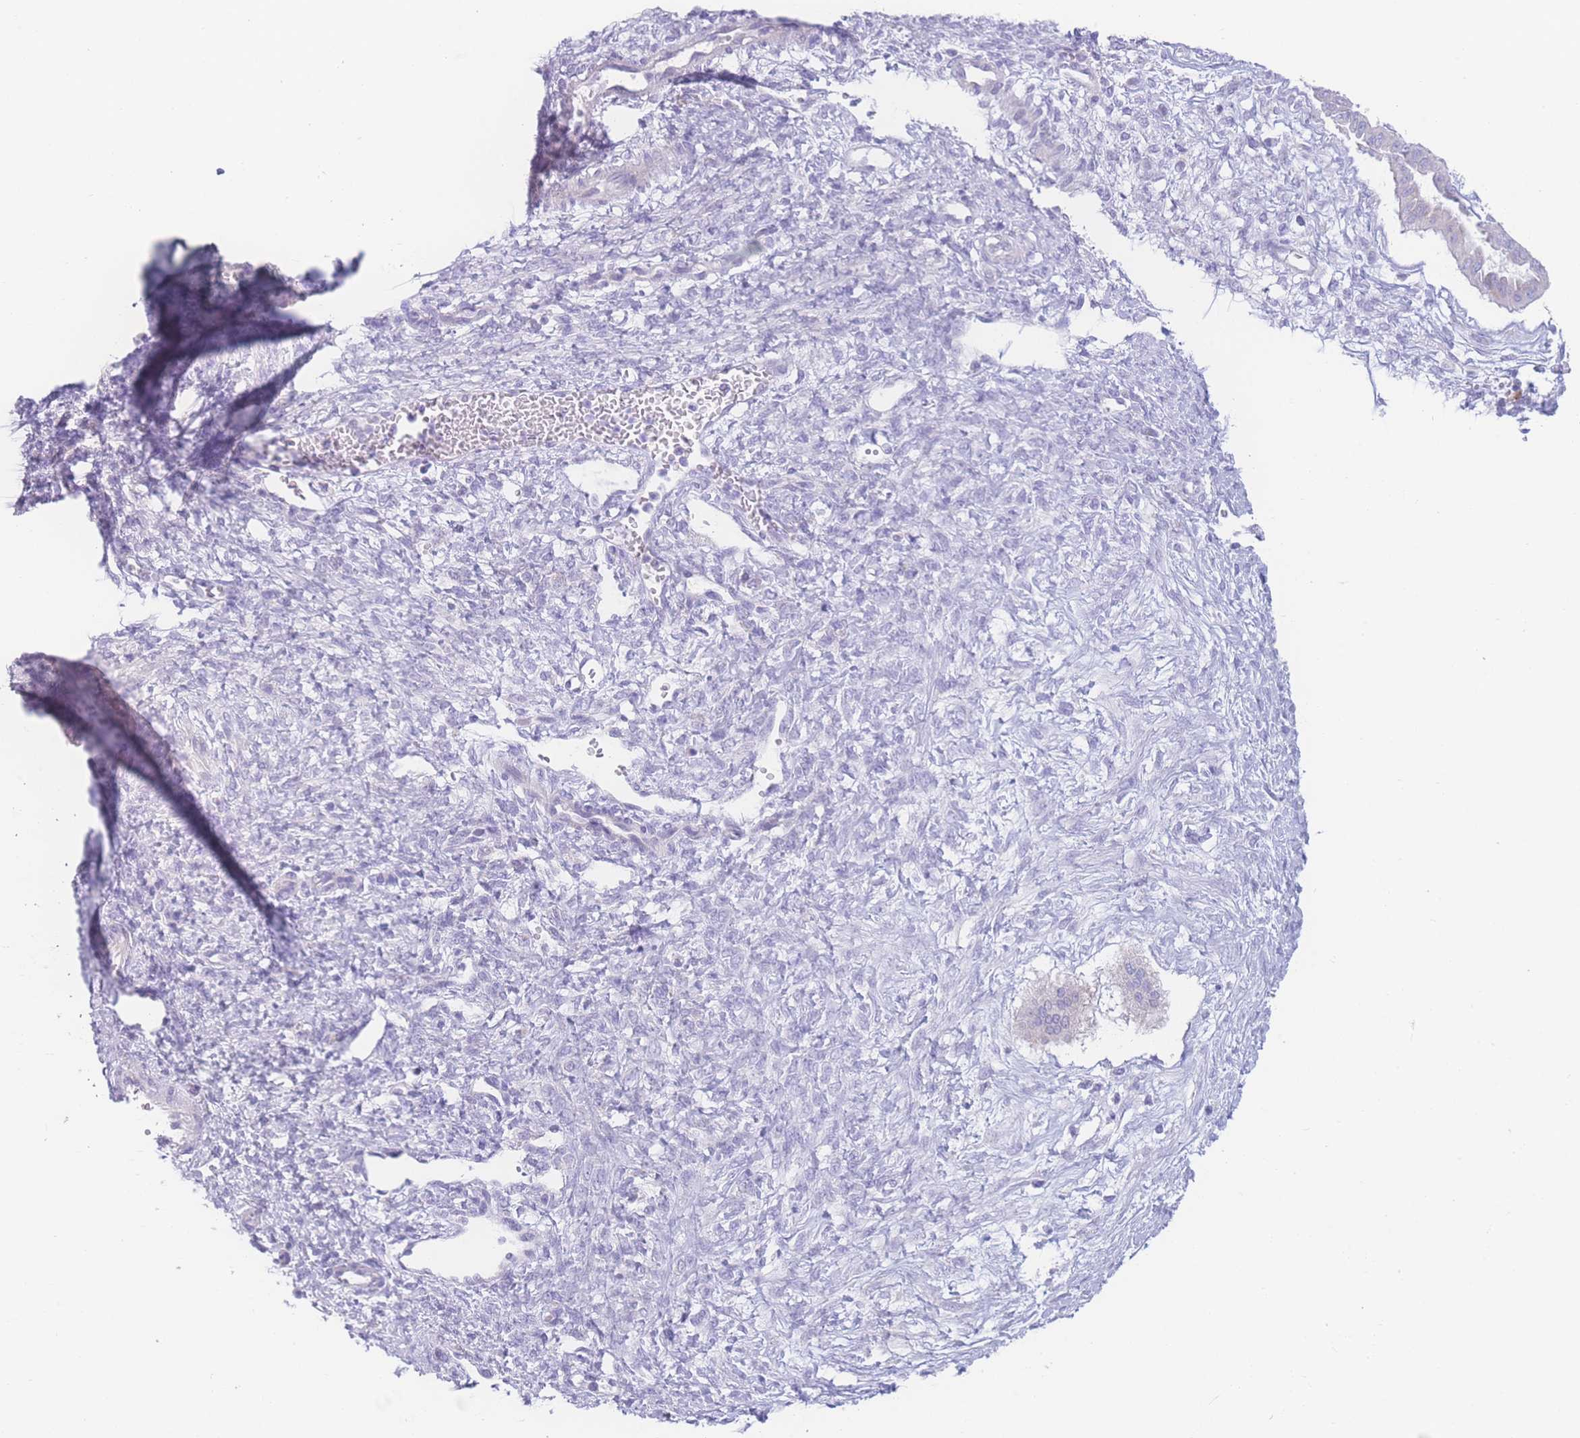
{"staining": {"intensity": "negative", "quantity": "none", "location": "none"}, "tissue": "ovarian cancer", "cell_type": "Tumor cells", "image_type": "cancer", "snomed": [{"axis": "morphology", "description": "Cystadenocarcinoma, mucinous, NOS"}, {"axis": "topography", "description": "Ovary"}], "caption": "There is no significant expression in tumor cells of ovarian cancer.", "gene": "NBEAL1", "patient": {"sex": "female", "age": 73}}